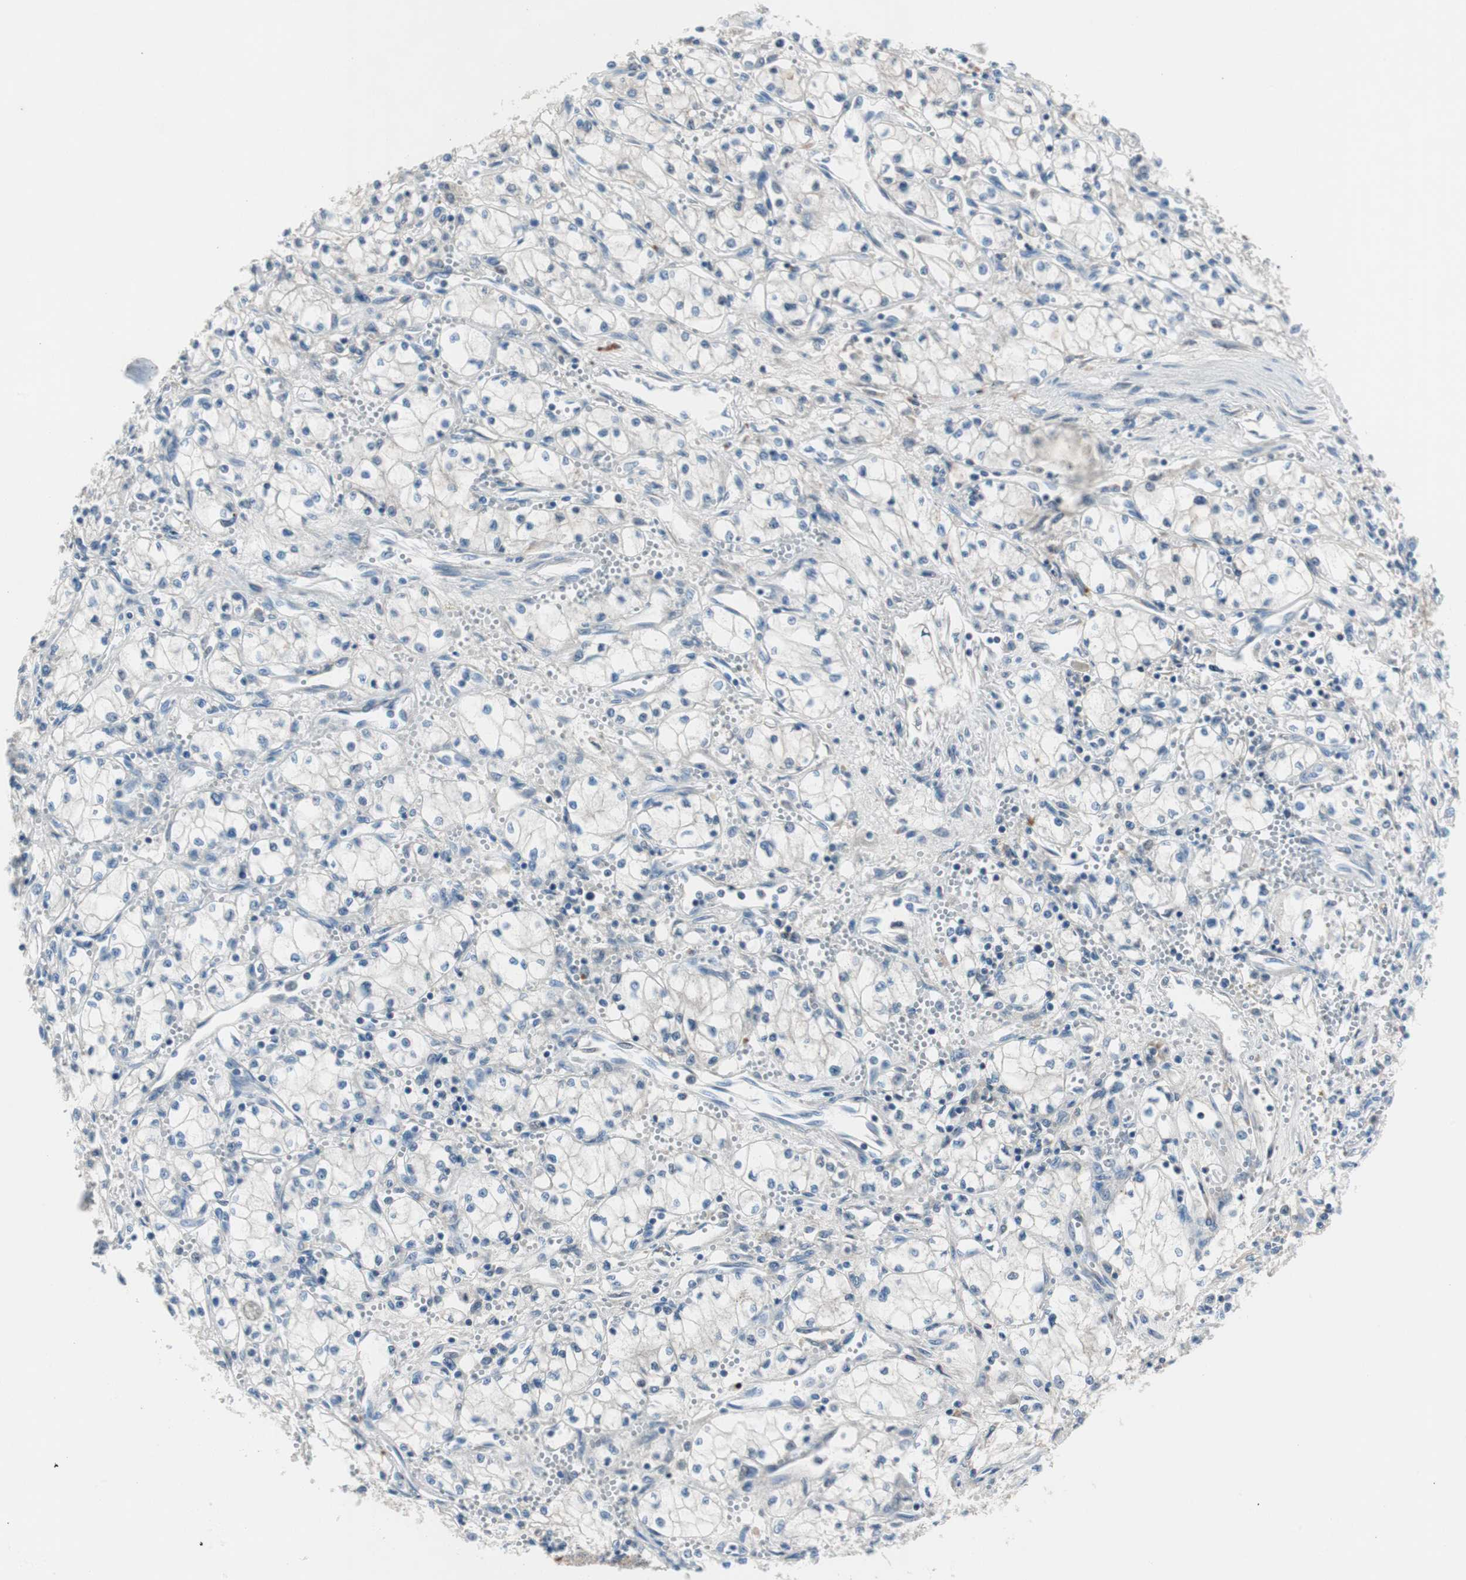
{"staining": {"intensity": "negative", "quantity": "none", "location": "none"}, "tissue": "renal cancer", "cell_type": "Tumor cells", "image_type": "cancer", "snomed": [{"axis": "morphology", "description": "Normal tissue, NOS"}, {"axis": "morphology", "description": "Adenocarcinoma, NOS"}, {"axis": "topography", "description": "Kidney"}], "caption": "Renal adenocarcinoma was stained to show a protein in brown. There is no significant positivity in tumor cells.", "gene": "SERPINF1", "patient": {"sex": "male", "age": 59}}